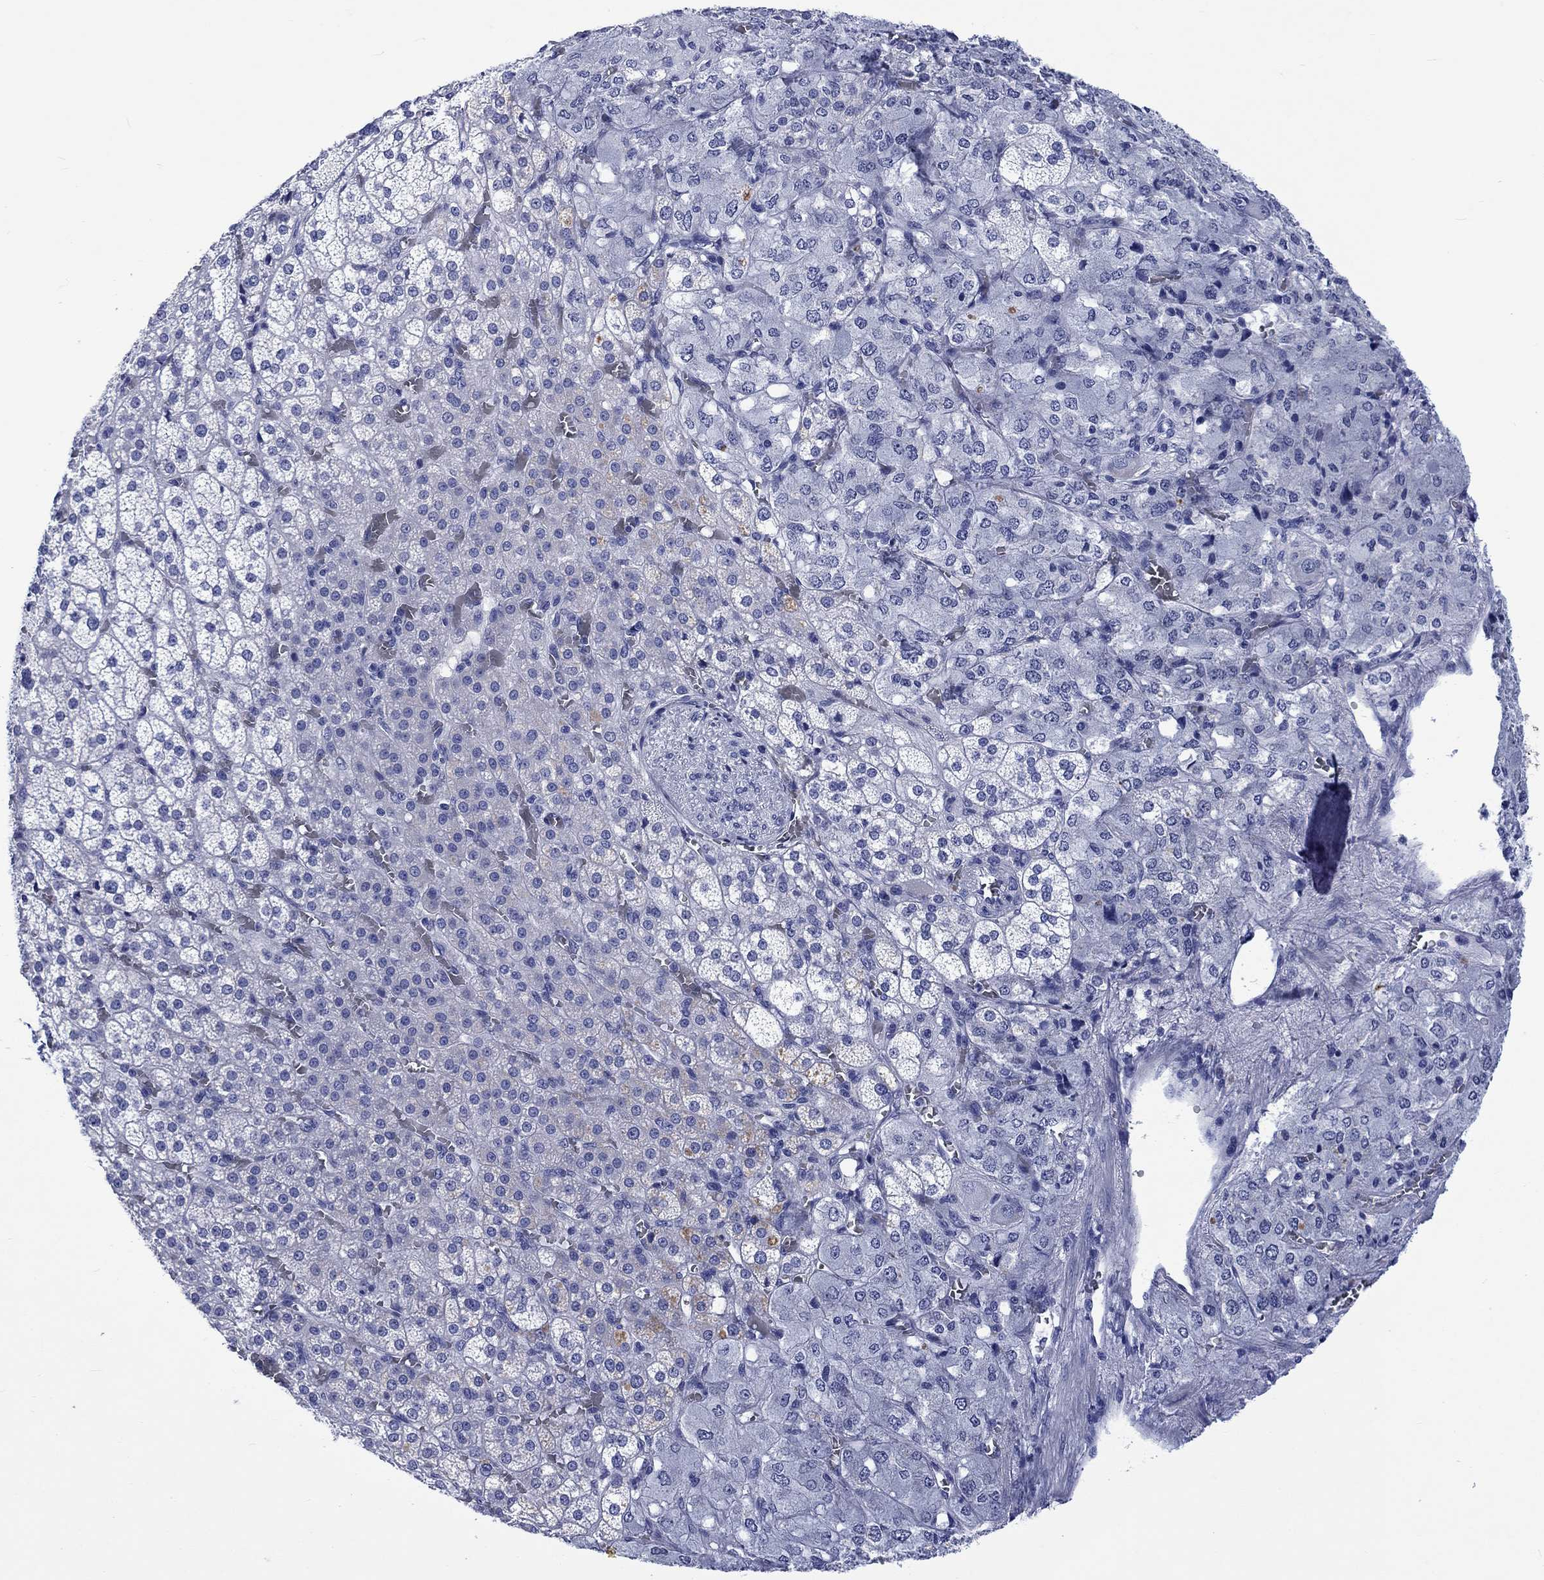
{"staining": {"intensity": "moderate", "quantity": "<25%", "location": "cytoplasmic/membranous"}, "tissue": "adrenal gland", "cell_type": "Glandular cells", "image_type": "normal", "snomed": [{"axis": "morphology", "description": "Normal tissue, NOS"}, {"axis": "topography", "description": "Adrenal gland"}], "caption": "Immunohistochemistry (IHC) micrograph of normal human adrenal gland stained for a protein (brown), which shows low levels of moderate cytoplasmic/membranous positivity in about <25% of glandular cells.", "gene": "CACNG3", "patient": {"sex": "female", "age": 60}}